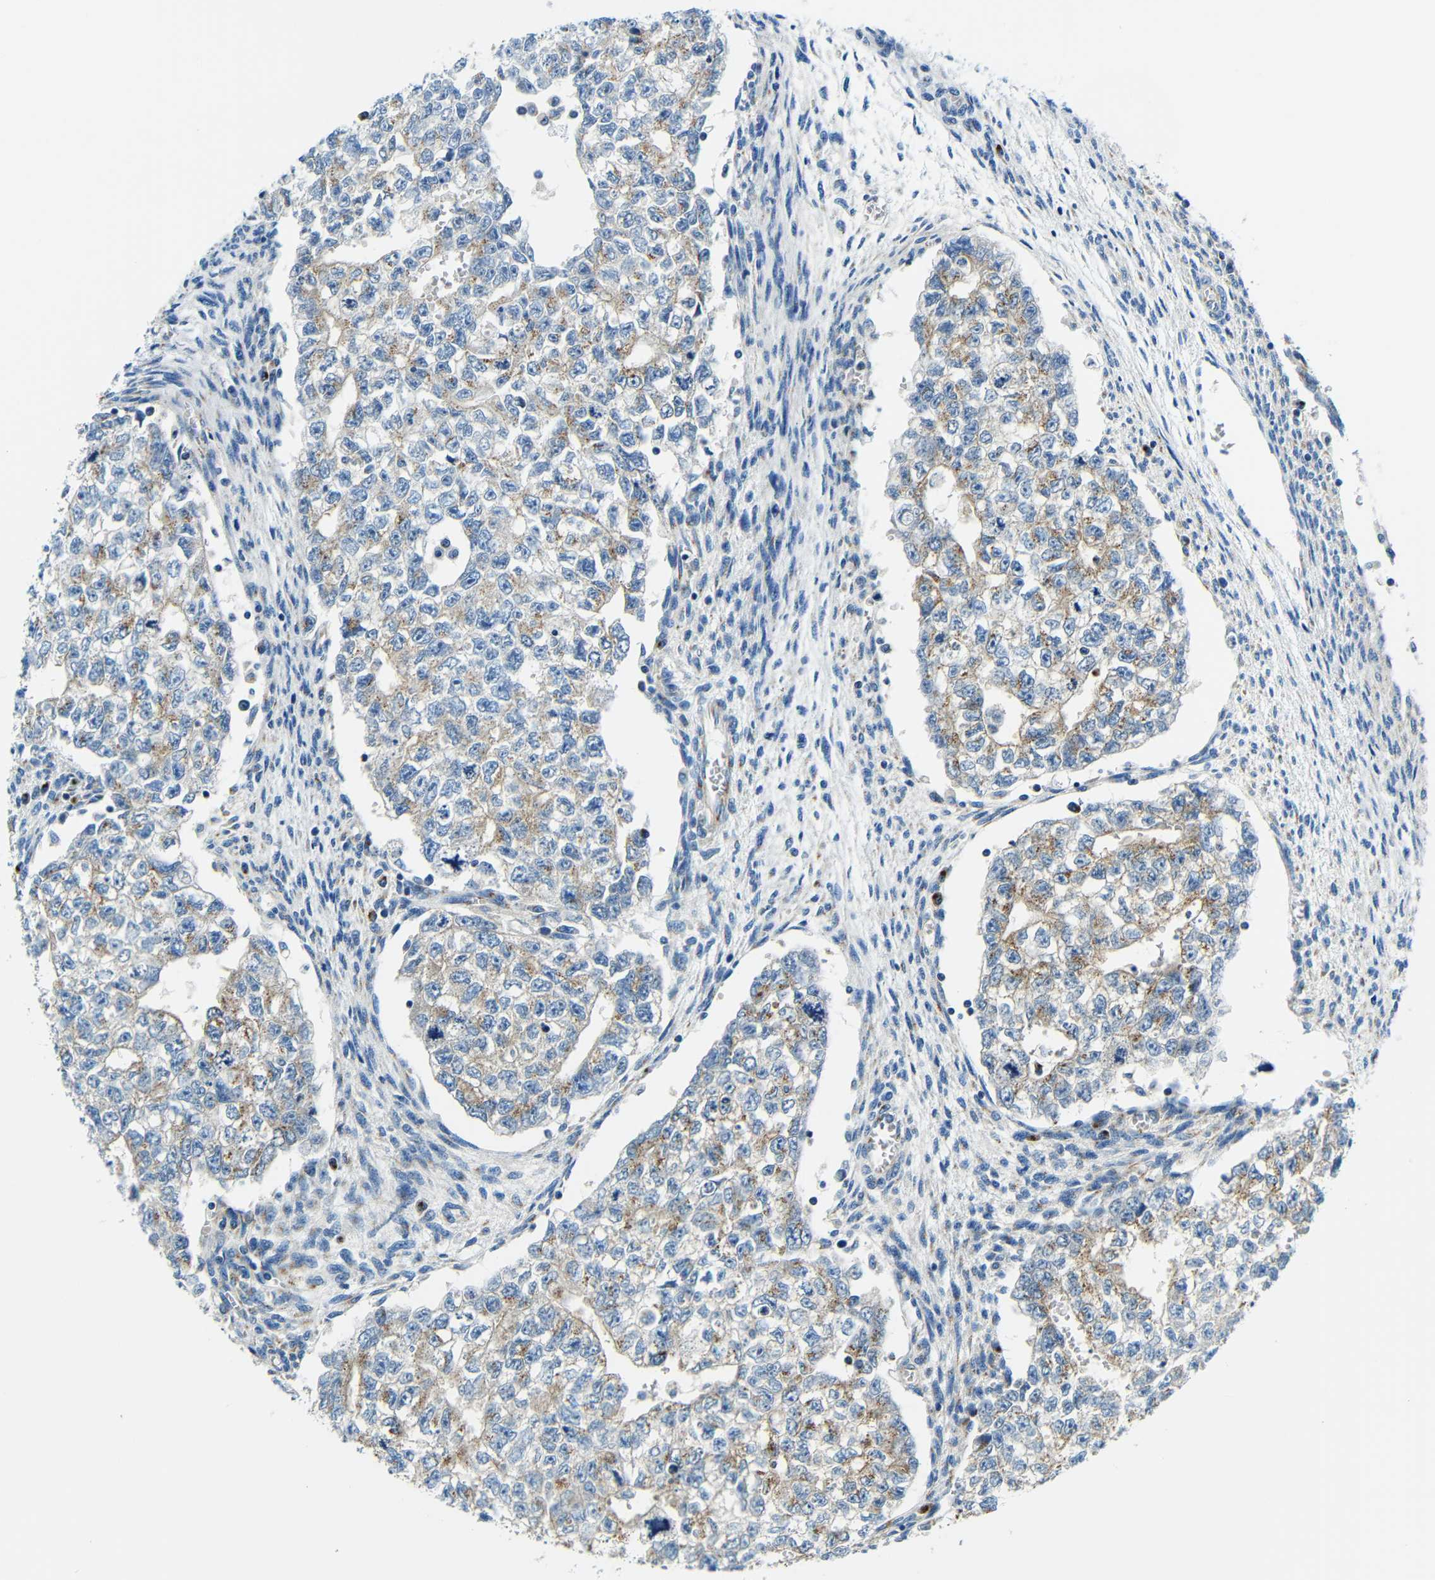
{"staining": {"intensity": "moderate", "quantity": "25%-75%", "location": "cytoplasmic/membranous"}, "tissue": "testis cancer", "cell_type": "Tumor cells", "image_type": "cancer", "snomed": [{"axis": "morphology", "description": "Seminoma, NOS"}, {"axis": "morphology", "description": "Carcinoma, Embryonal, NOS"}, {"axis": "topography", "description": "Testis"}], "caption": "This micrograph demonstrates IHC staining of testis embryonal carcinoma, with medium moderate cytoplasmic/membranous staining in about 25%-75% of tumor cells.", "gene": "USO1", "patient": {"sex": "male", "age": 38}}